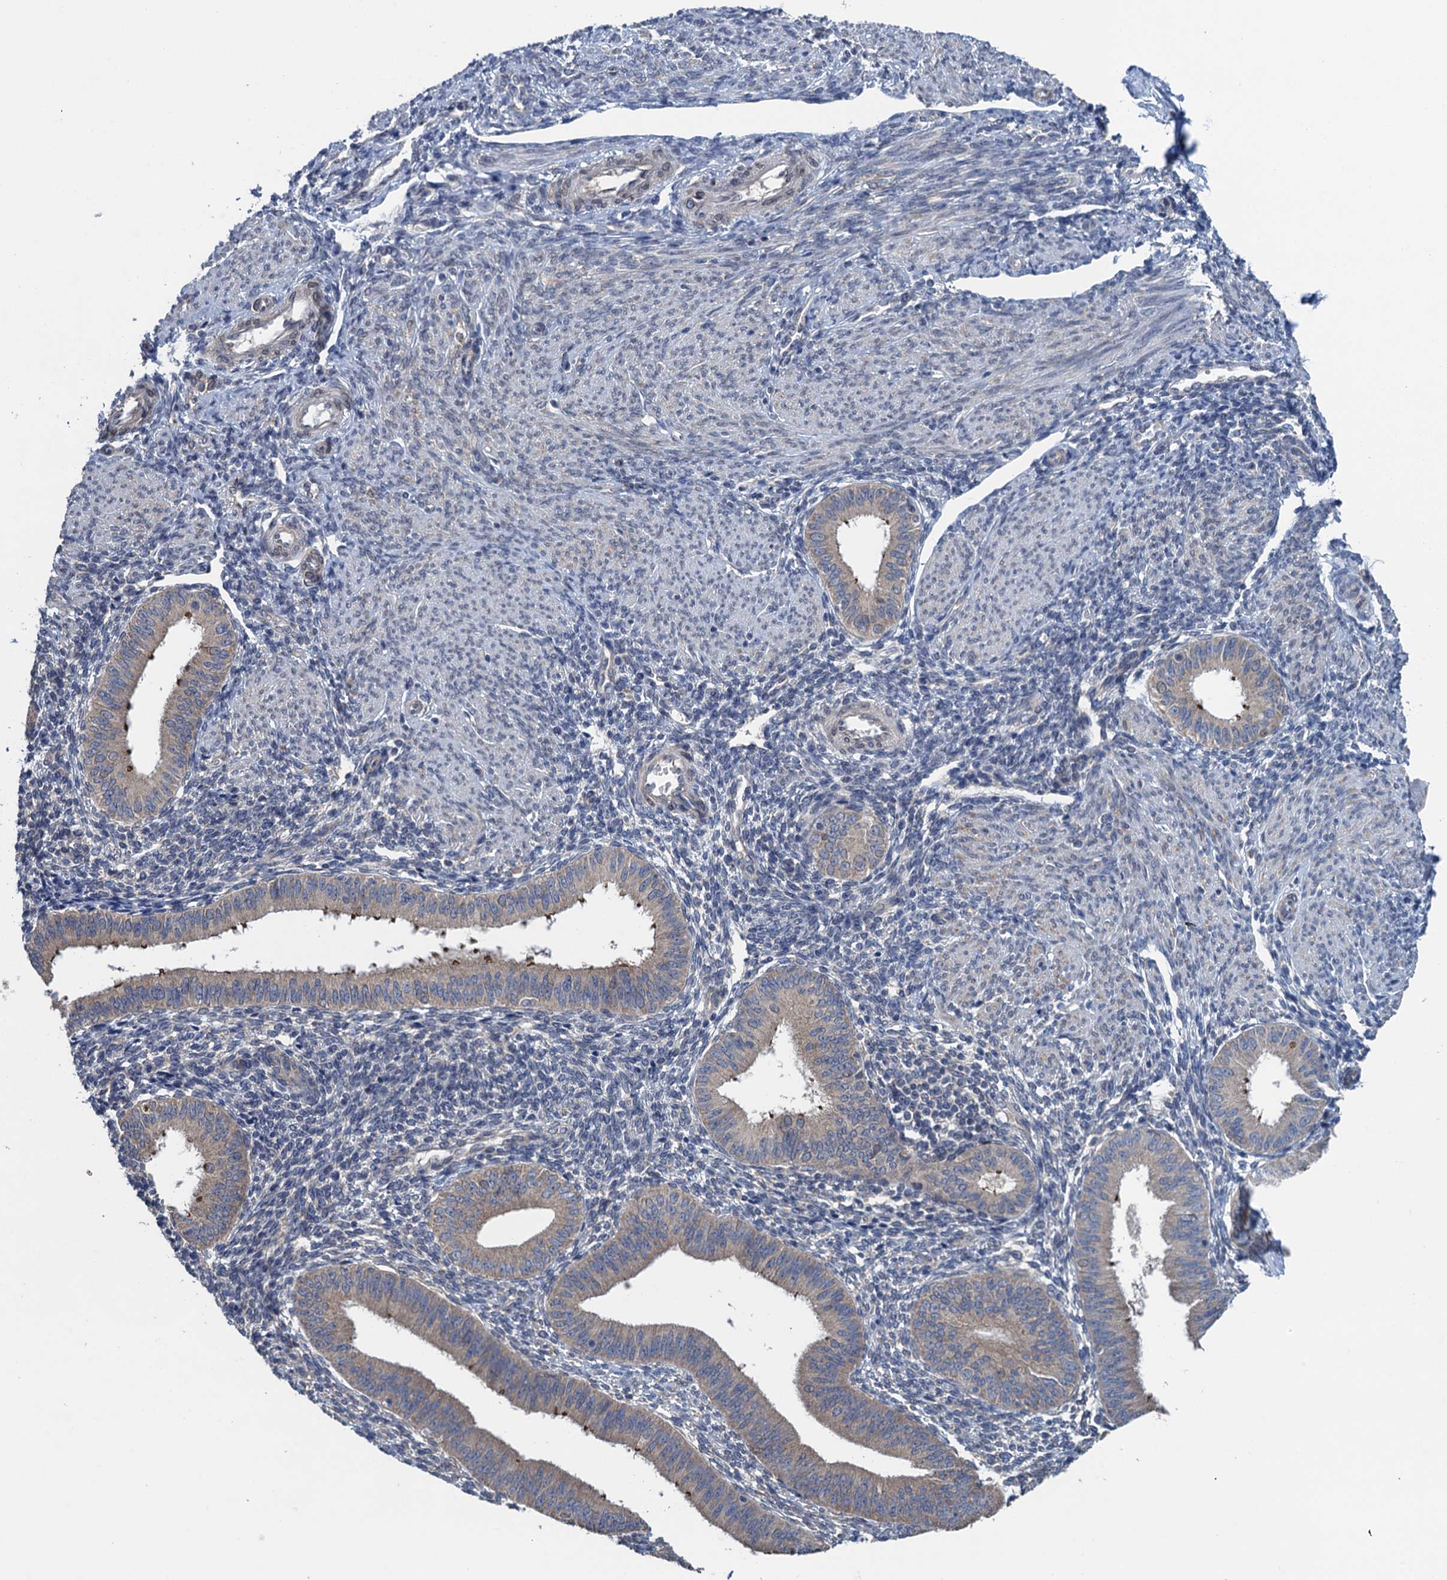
{"staining": {"intensity": "negative", "quantity": "none", "location": "none"}, "tissue": "endometrium", "cell_type": "Cells in endometrial stroma", "image_type": "normal", "snomed": [{"axis": "morphology", "description": "Normal tissue, NOS"}, {"axis": "topography", "description": "Uterus"}, {"axis": "topography", "description": "Endometrium"}], "caption": "High power microscopy histopathology image of an immunohistochemistry (IHC) micrograph of benign endometrium, revealing no significant expression in cells in endometrial stroma.", "gene": "CTU2", "patient": {"sex": "female", "age": 48}}